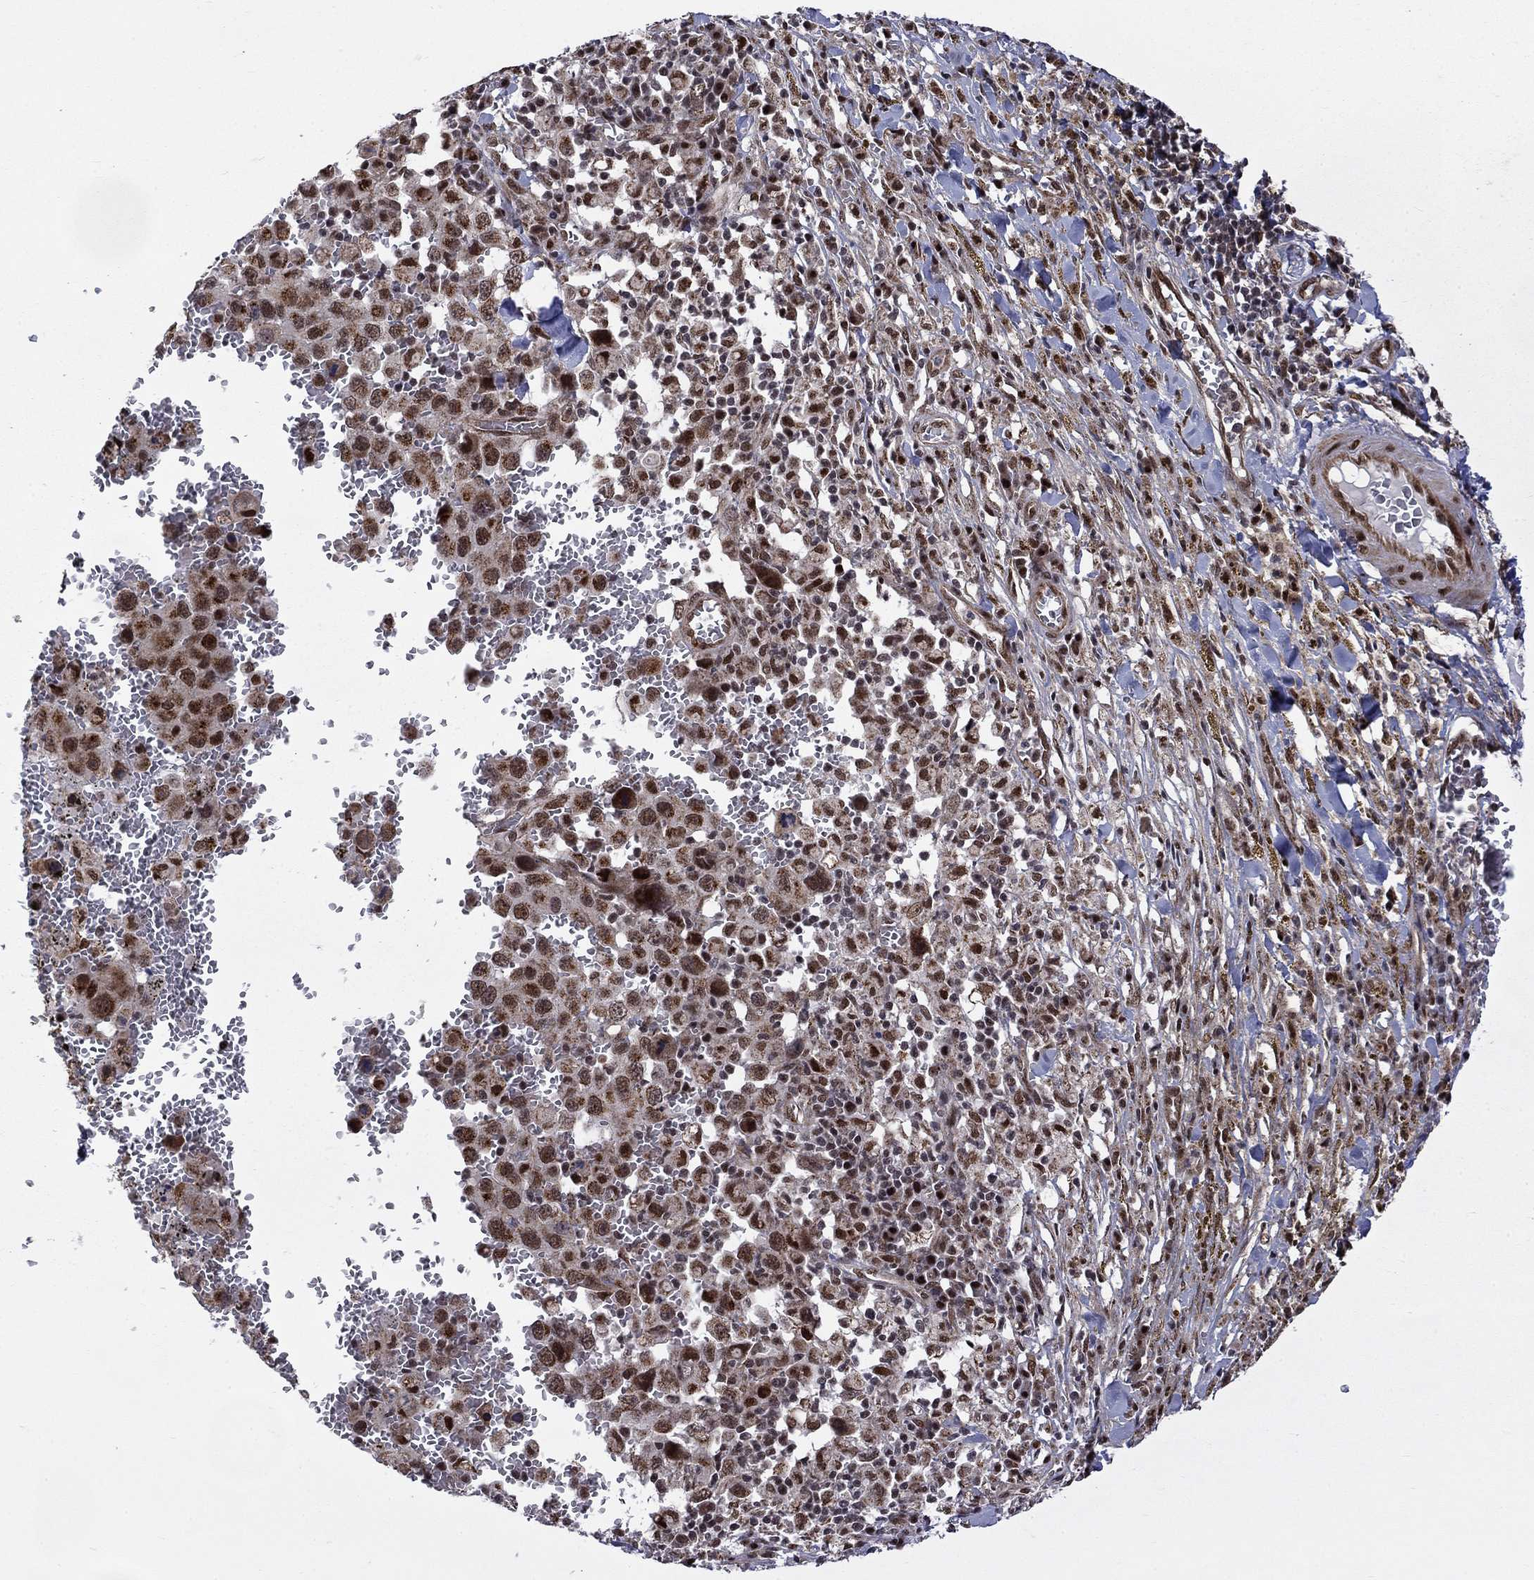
{"staining": {"intensity": "strong", "quantity": "25%-75%", "location": "nuclear"}, "tissue": "melanoma", "cell_type": "Tumor cells", "image_type": "cancer", "snomed": [{"axis": "morphology", "description": "Malignant melanoma, NOS"}, {"axis": "topography", "description": "Skin"}], "caption": "The micrograph displays staining of malignant melanoma, revealing strong nuclear protein staining (brown color) within tumor cells.", "gene": "KPNA3", "patient": {"sex": "female", "age": 91}}